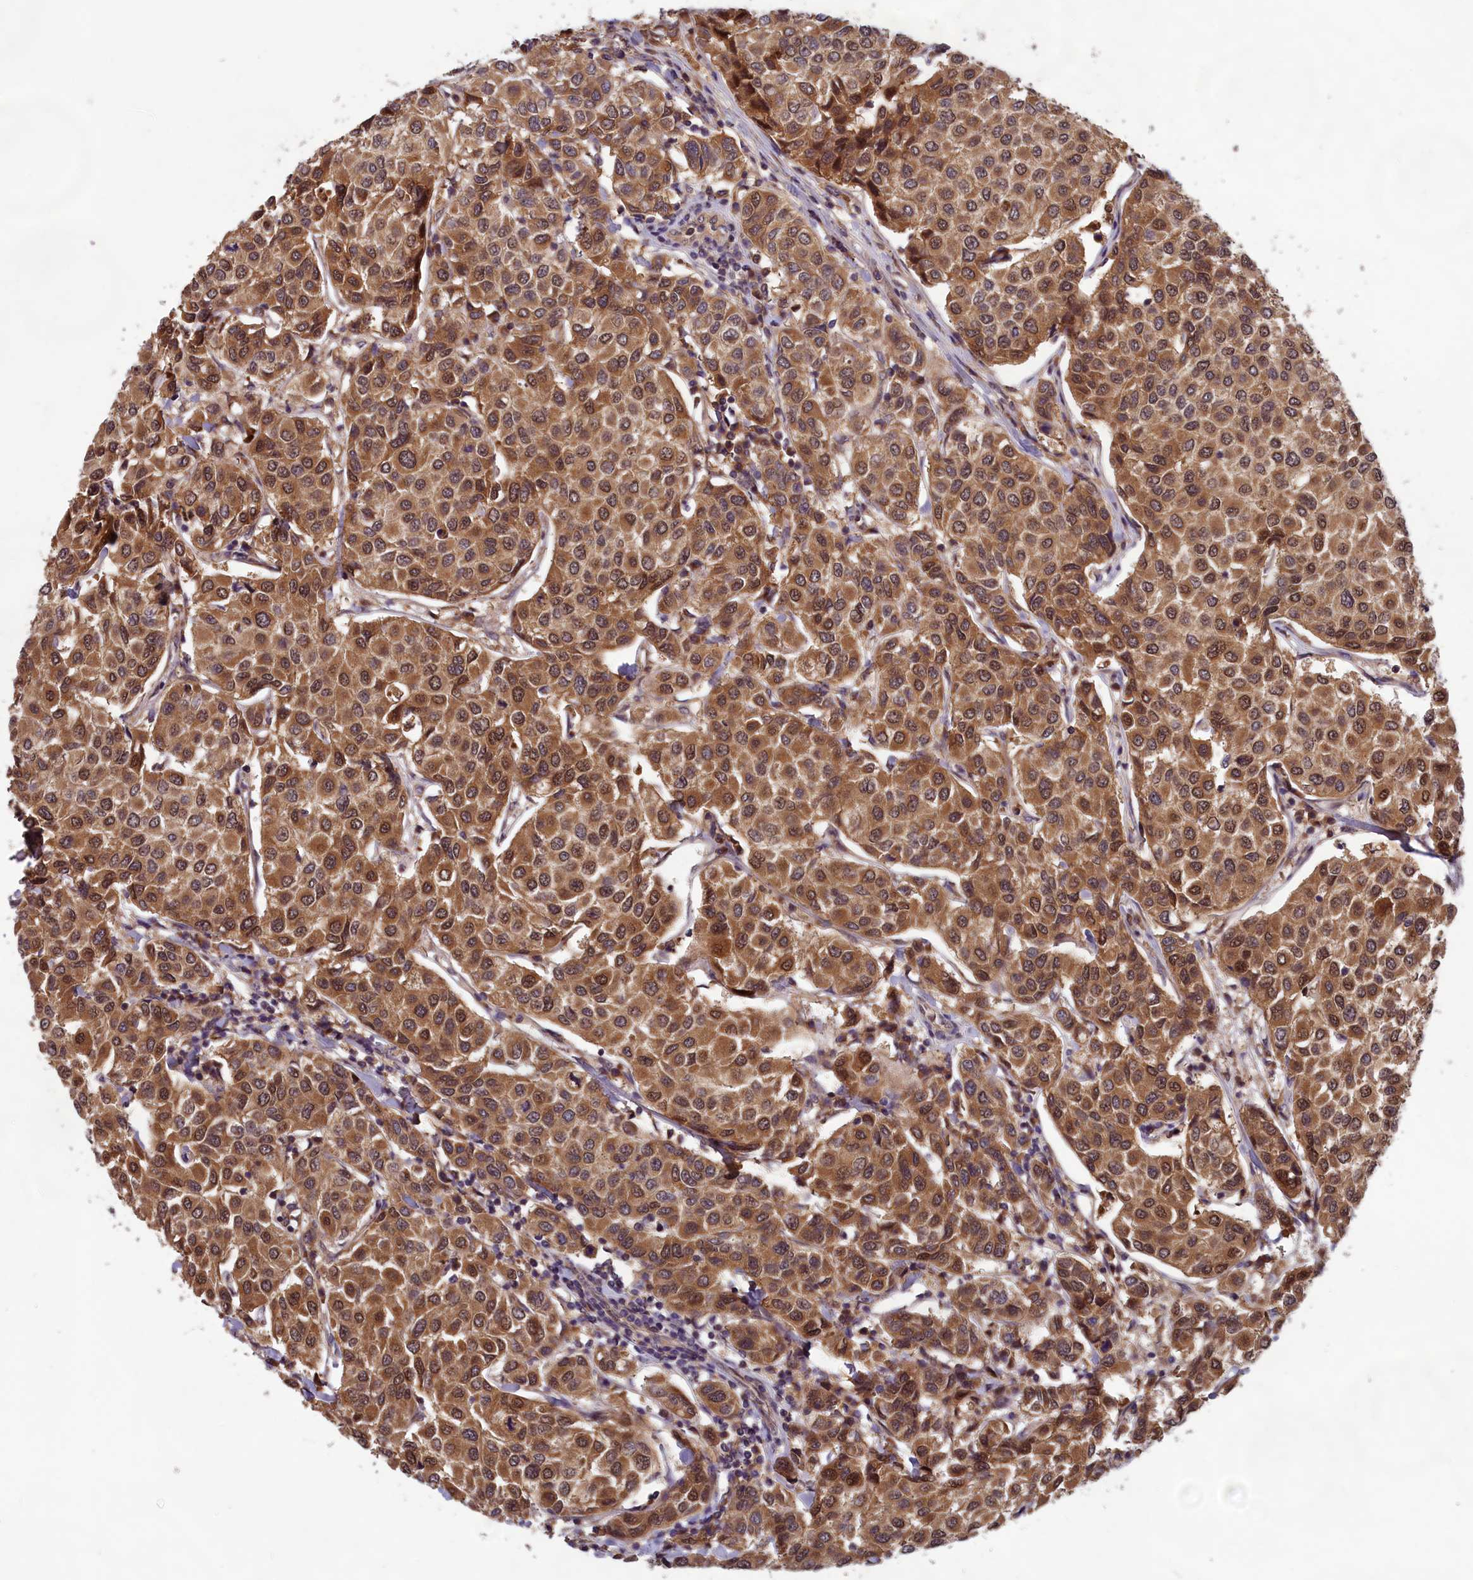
{"staining": {"intensity": "moderate", "quantity": ">75%", "location": "cytoplasmic/membranous,nuclear"}, "tissue": "breast cancer", "cell_type": "Tumor cells", "image_type": "cancer", "snomed": [{"axis": "morphology", "description": "Duct carcinoma"}, {"axis": "topography", "description": "Breast"}], "caption": "Immunohistochemistry of breast infiltrating ductal carcinoma reveals medium levels of moderate cytoplasmic/membranous and nuclear staining in approximately >75% of tumor cells.", "gene": "CCDC15", "patient": {"sex": "female", "age": 55}}